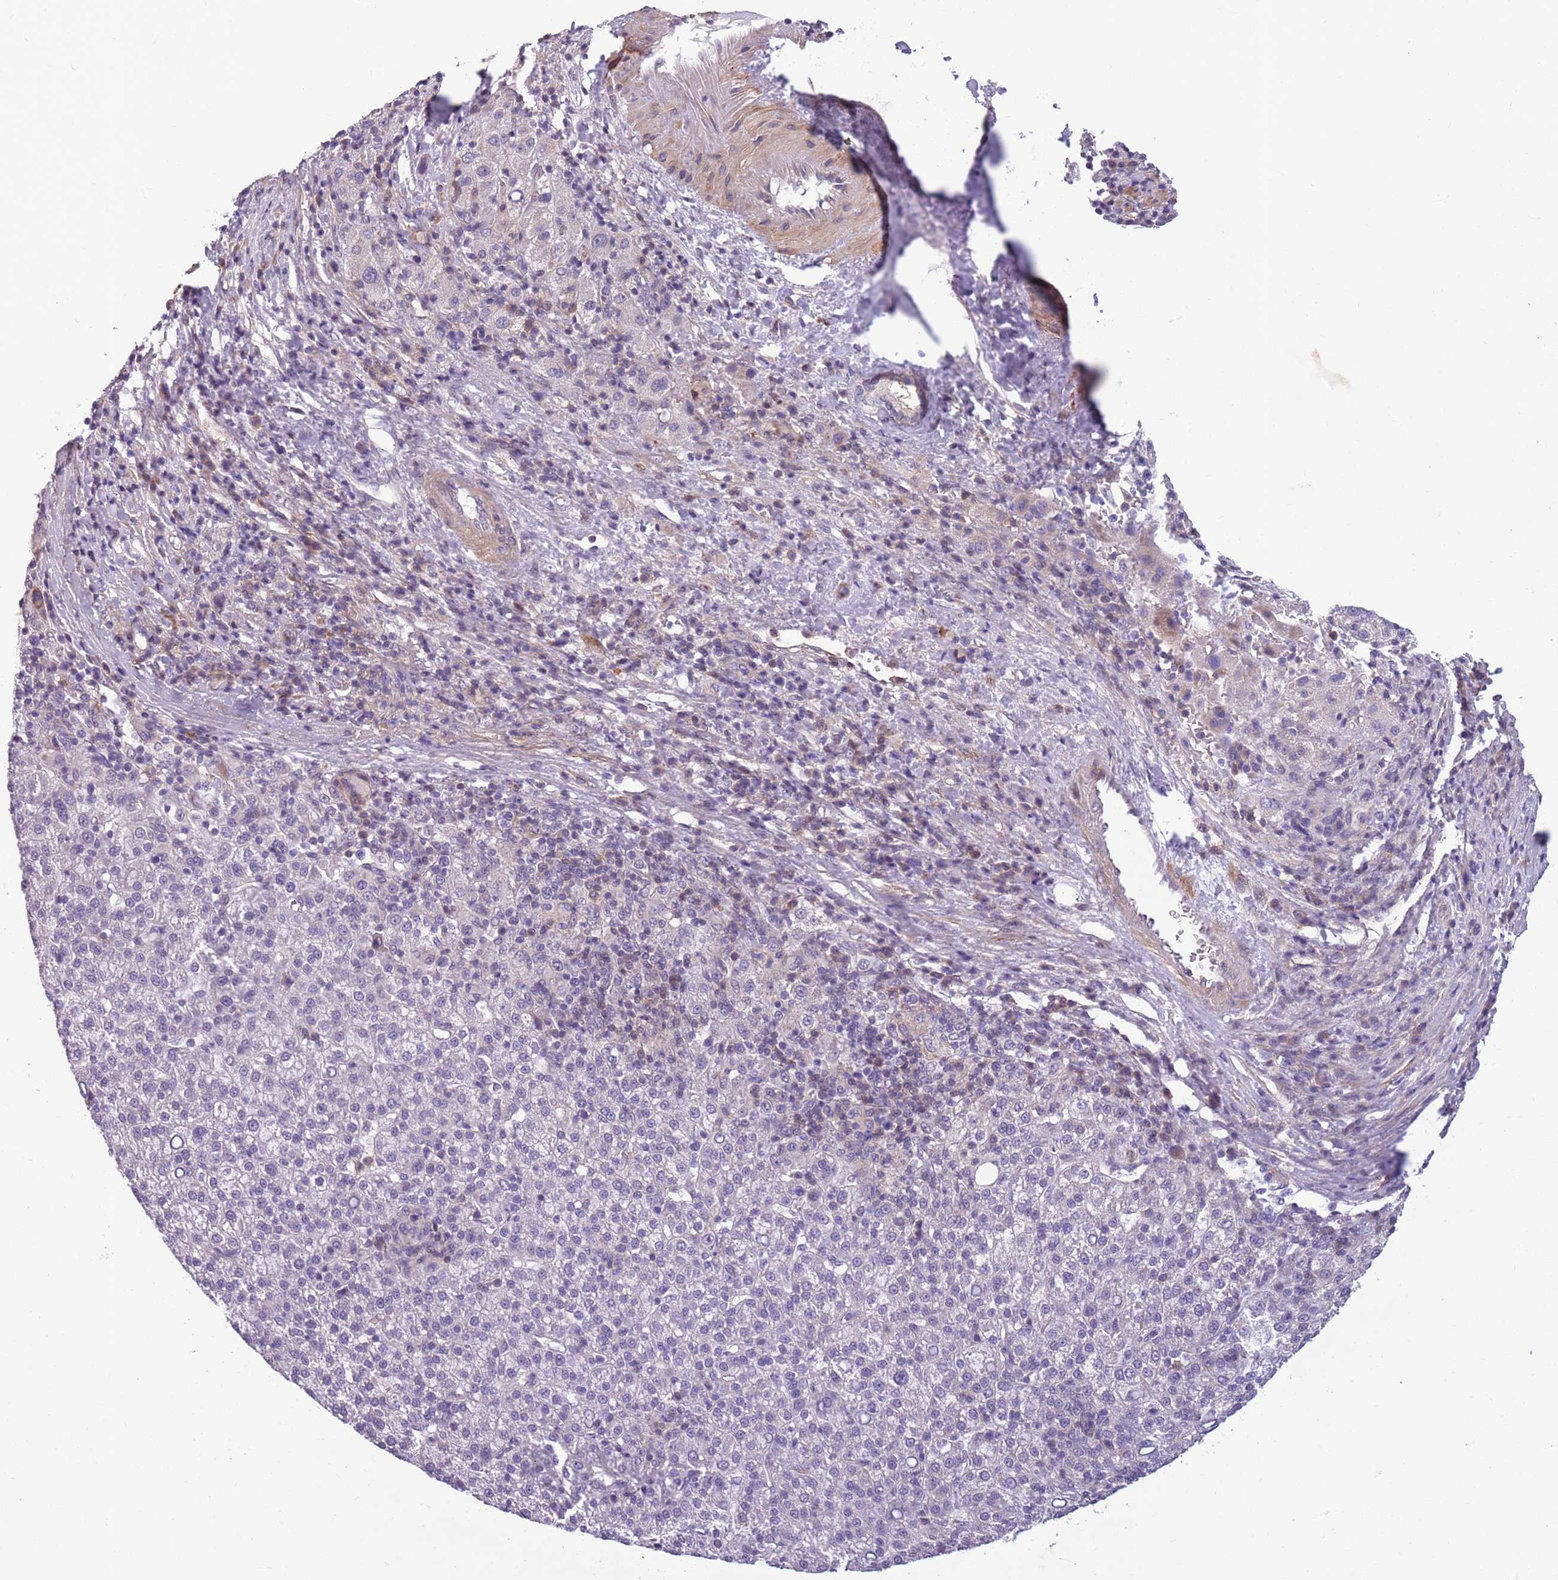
{"staining": {"intensity": "negative", "quantity": "none", "location": "none"}, "tissue": "liver cancer", "cell_type": "Tumor cells", "image_type": "cancer", "snomed": [{"axis": "morphology", "description": "Carcinoma, Hepatocellular, NOS"}, {"axis": "topography", "description": "Liver"}], "caption": "Tumor cells are negative for brown protein staining in liver cancer.", "gene": "JAML", "patient": {"sex": "female", "age": 58}}